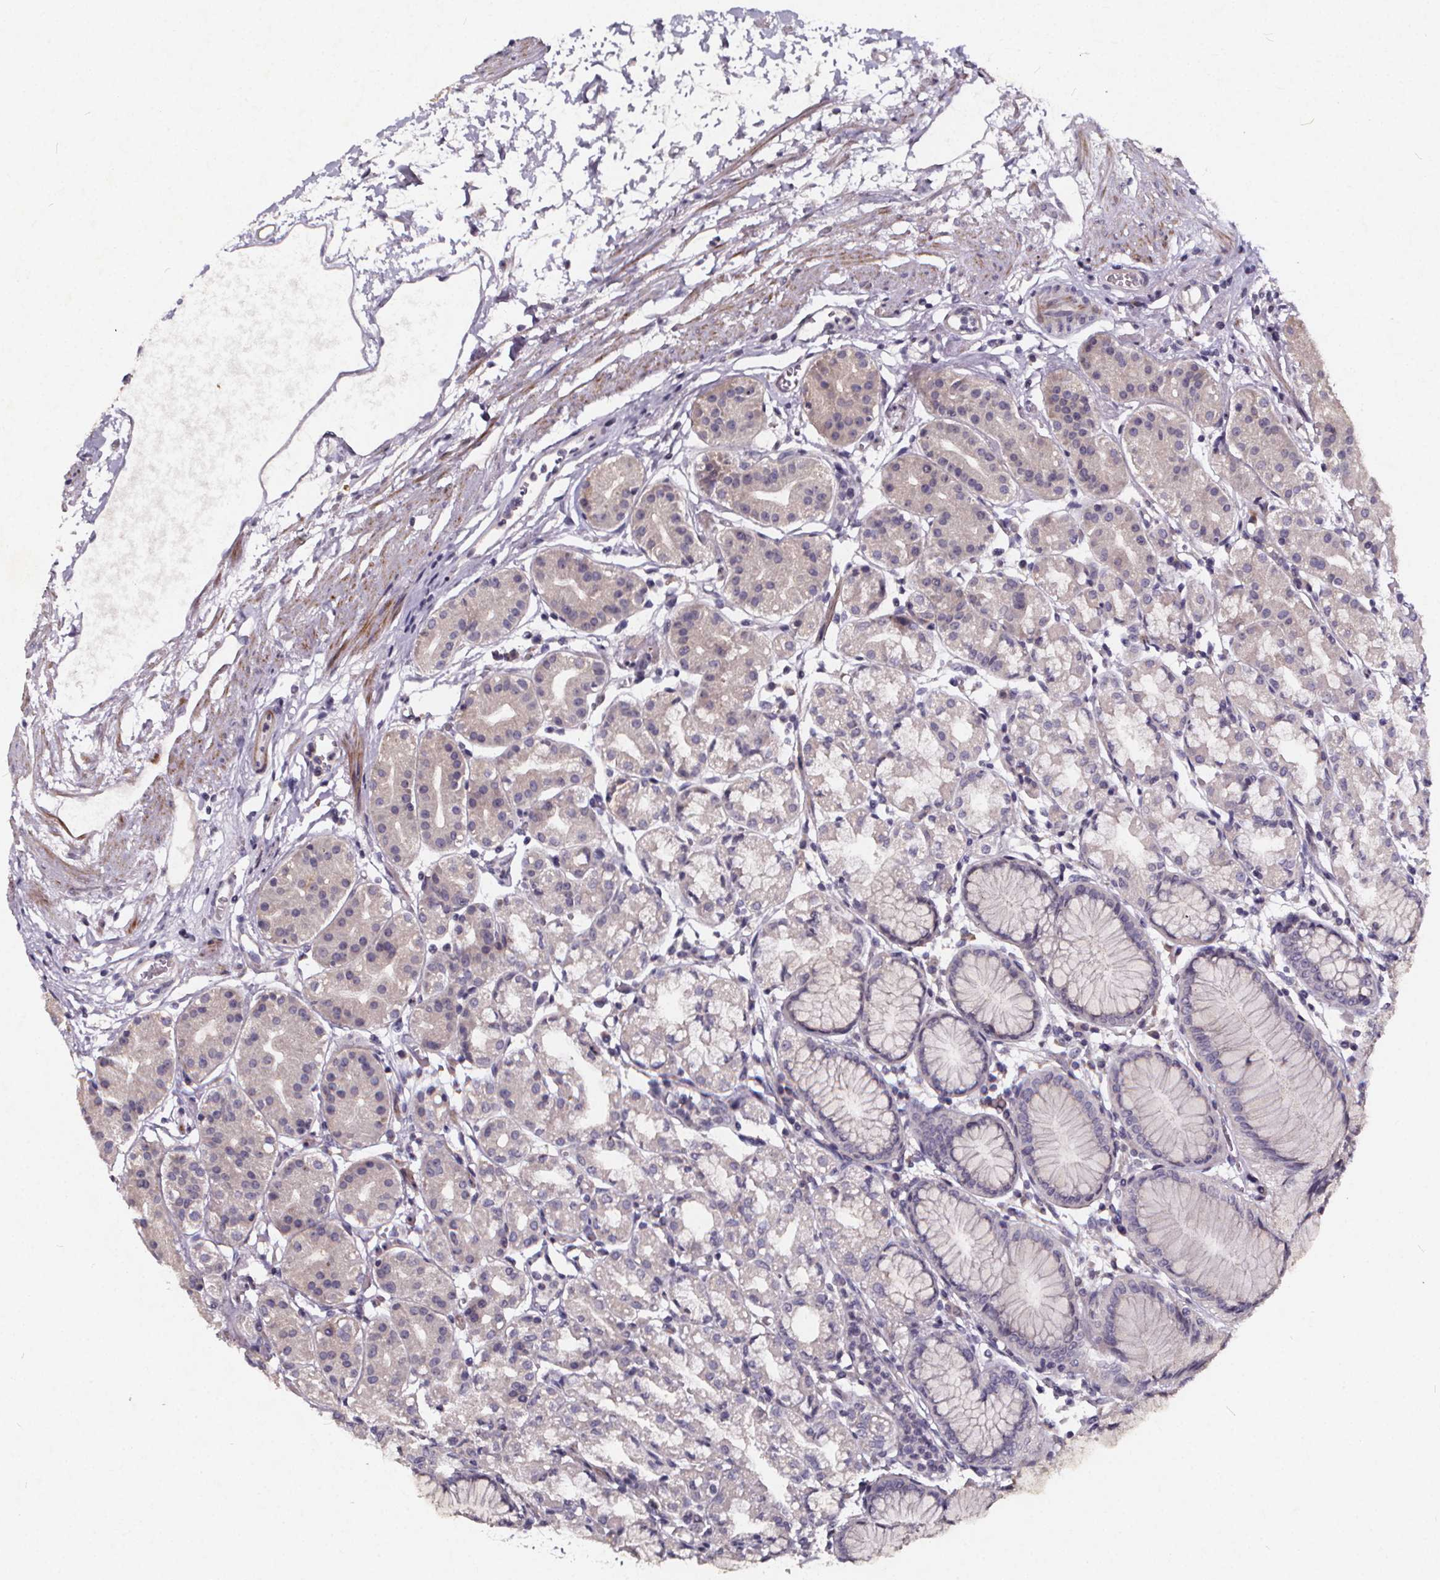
{"staining": {"intensity": "negative", "quantity": "none", "location": "none"}, "tissue": "stomach", "cell_type": "Glandular cells", "image_type": "normal", "snomed": [{"axis": "morphology", "description": "Normal tissue, NOS"}, {"axis": "topography", "description": "Skeletal muscle"}, {"axis": "topography", "description": "Stomach"}], "caption": "Histopathology image shows no protein staining in glandular cells of normal stomach. The staining is performed using DAB (3,3'-diaminobenzidine) brown chromogen with nuclei counter-stained in using hematoxylin.", "gene": "TSPAN14", "patient": {"sex": "female", "age": 57}}